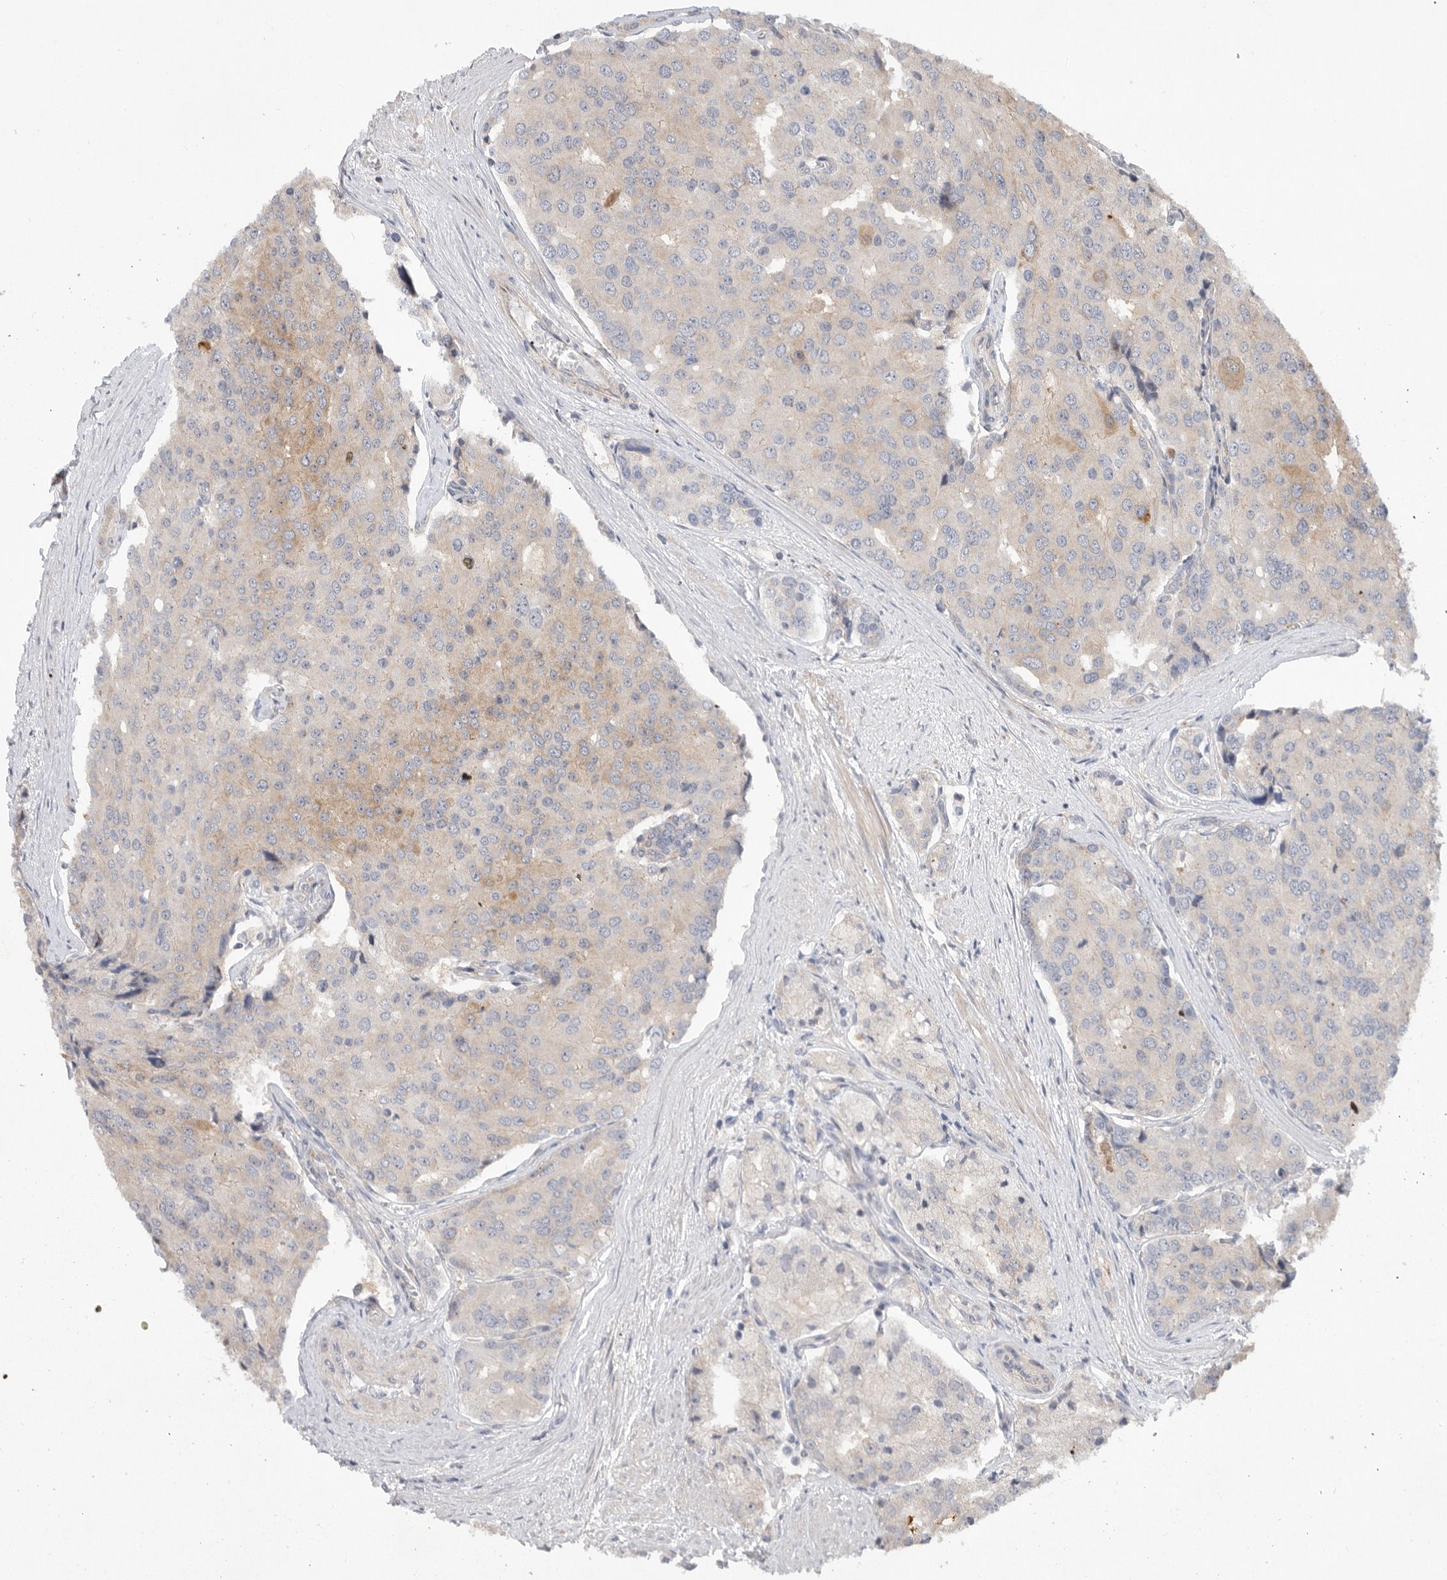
{"staining": {"intensity": "moderate", "quantity": "<25%", "location": "cytoplasmic/membranous"}, "tissue": "prostate cancer", "cell_type": "Tumor cells", "image_type": "cancer", "snomed": [{"axis": "morphology", "description": "Adenocarcinoma, High grade"}, {"axis": "topography", "description": "Prostate"}], "caption": "Protein analysis of prostate cancer tissue demonstrates moderate cytoplasmic/membranous staining in about <25% of tumor cells.", "gene": "MTFR1L", "patient": {"sex": "male", "age": 50}}